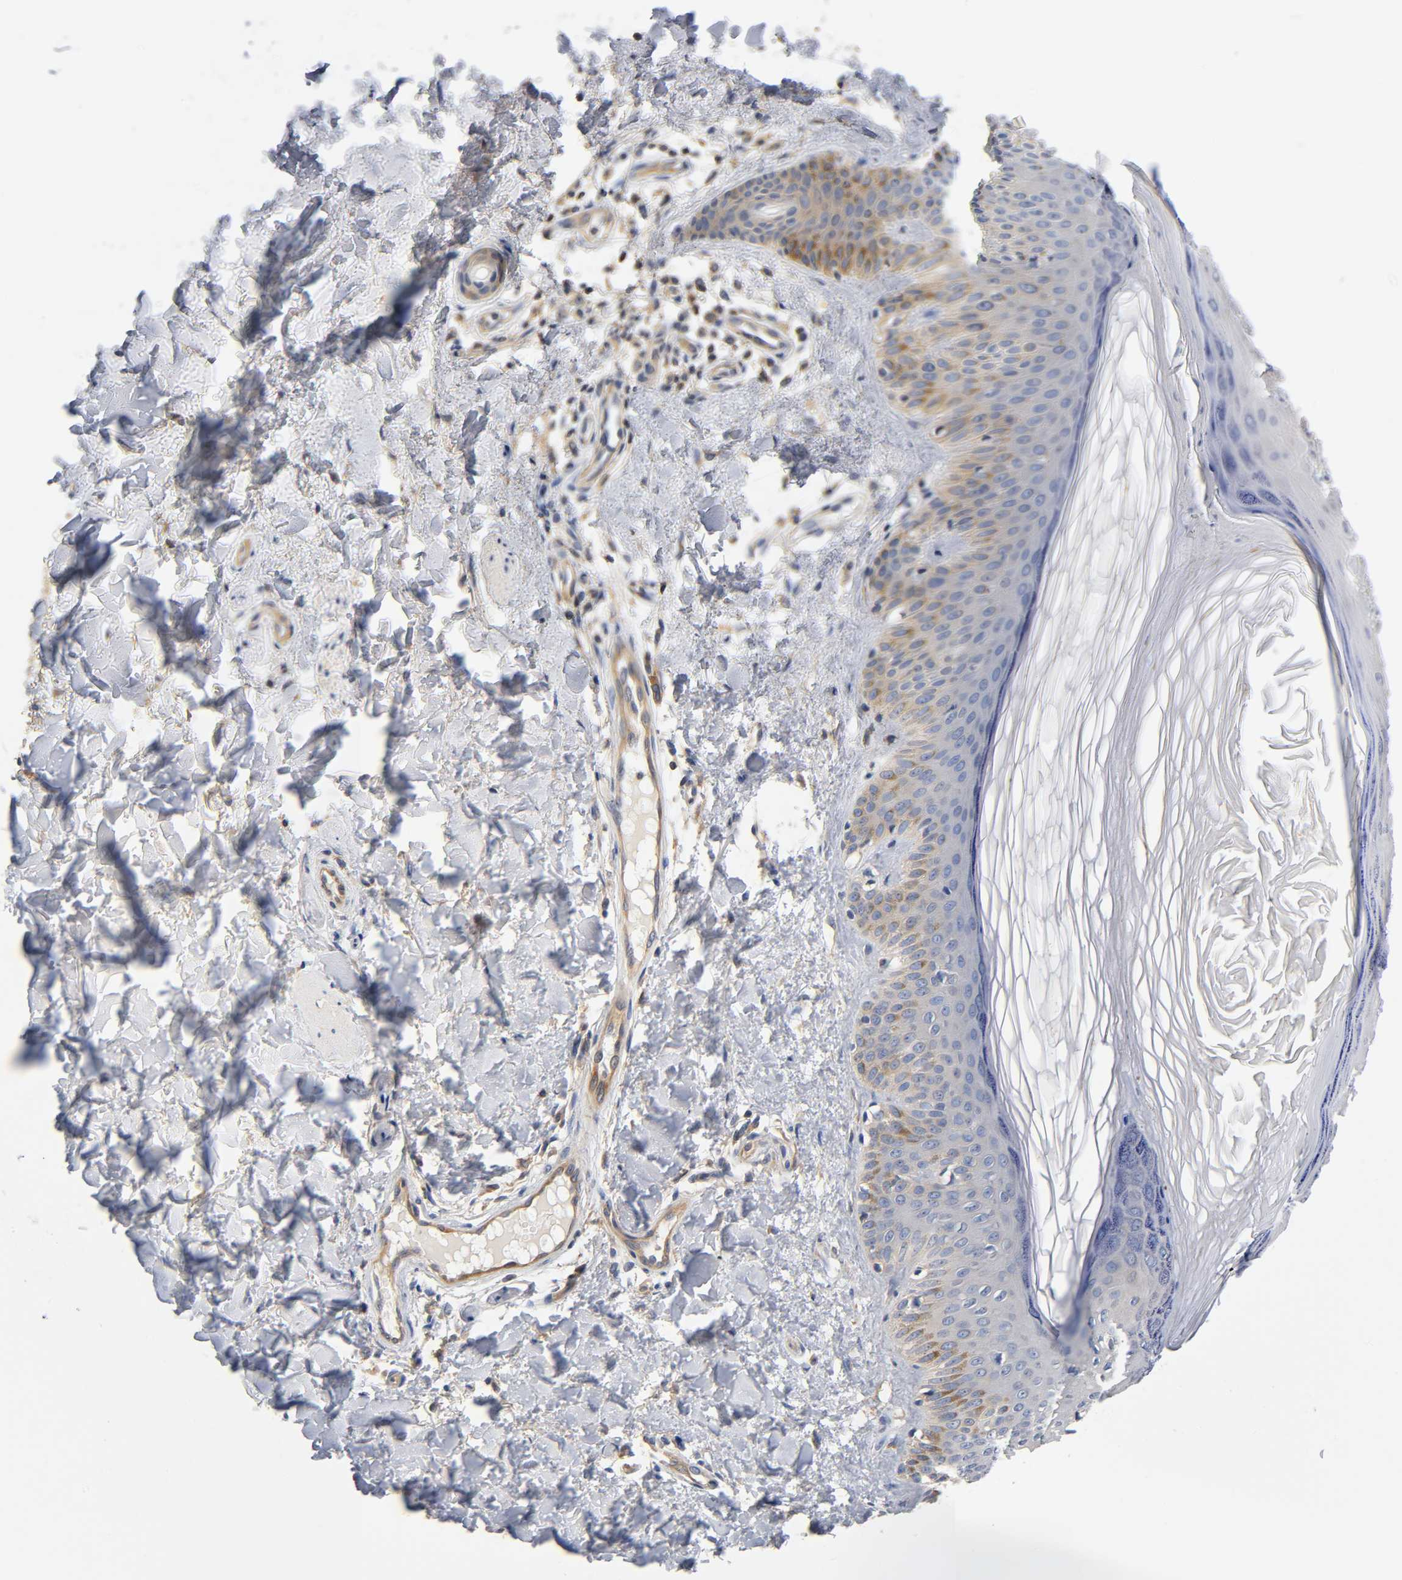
{"staining": {"intensity": "moderate", "quantity": "25%-75%", "location": "cytoplasmic/membranous"}, "tissue": "skin cancer", "cell_type": "Tumor cells", "image_type": "cancer", "snomed": [{"axis": "morphology", "description": "Basal cell carcinoma"}, {"axis": "topography", "description": "Skin"}], "caption": "IHC (DAB (3,3'-diaminobenzidine)) staining of skin basal cell carcinoma exhibits moderate cytoplasmic/membranous protein expression in approximately 25%-75% of tumor cells.", "gene": "PRKAB1", "patient": {"sex": "male", "age": 67}}